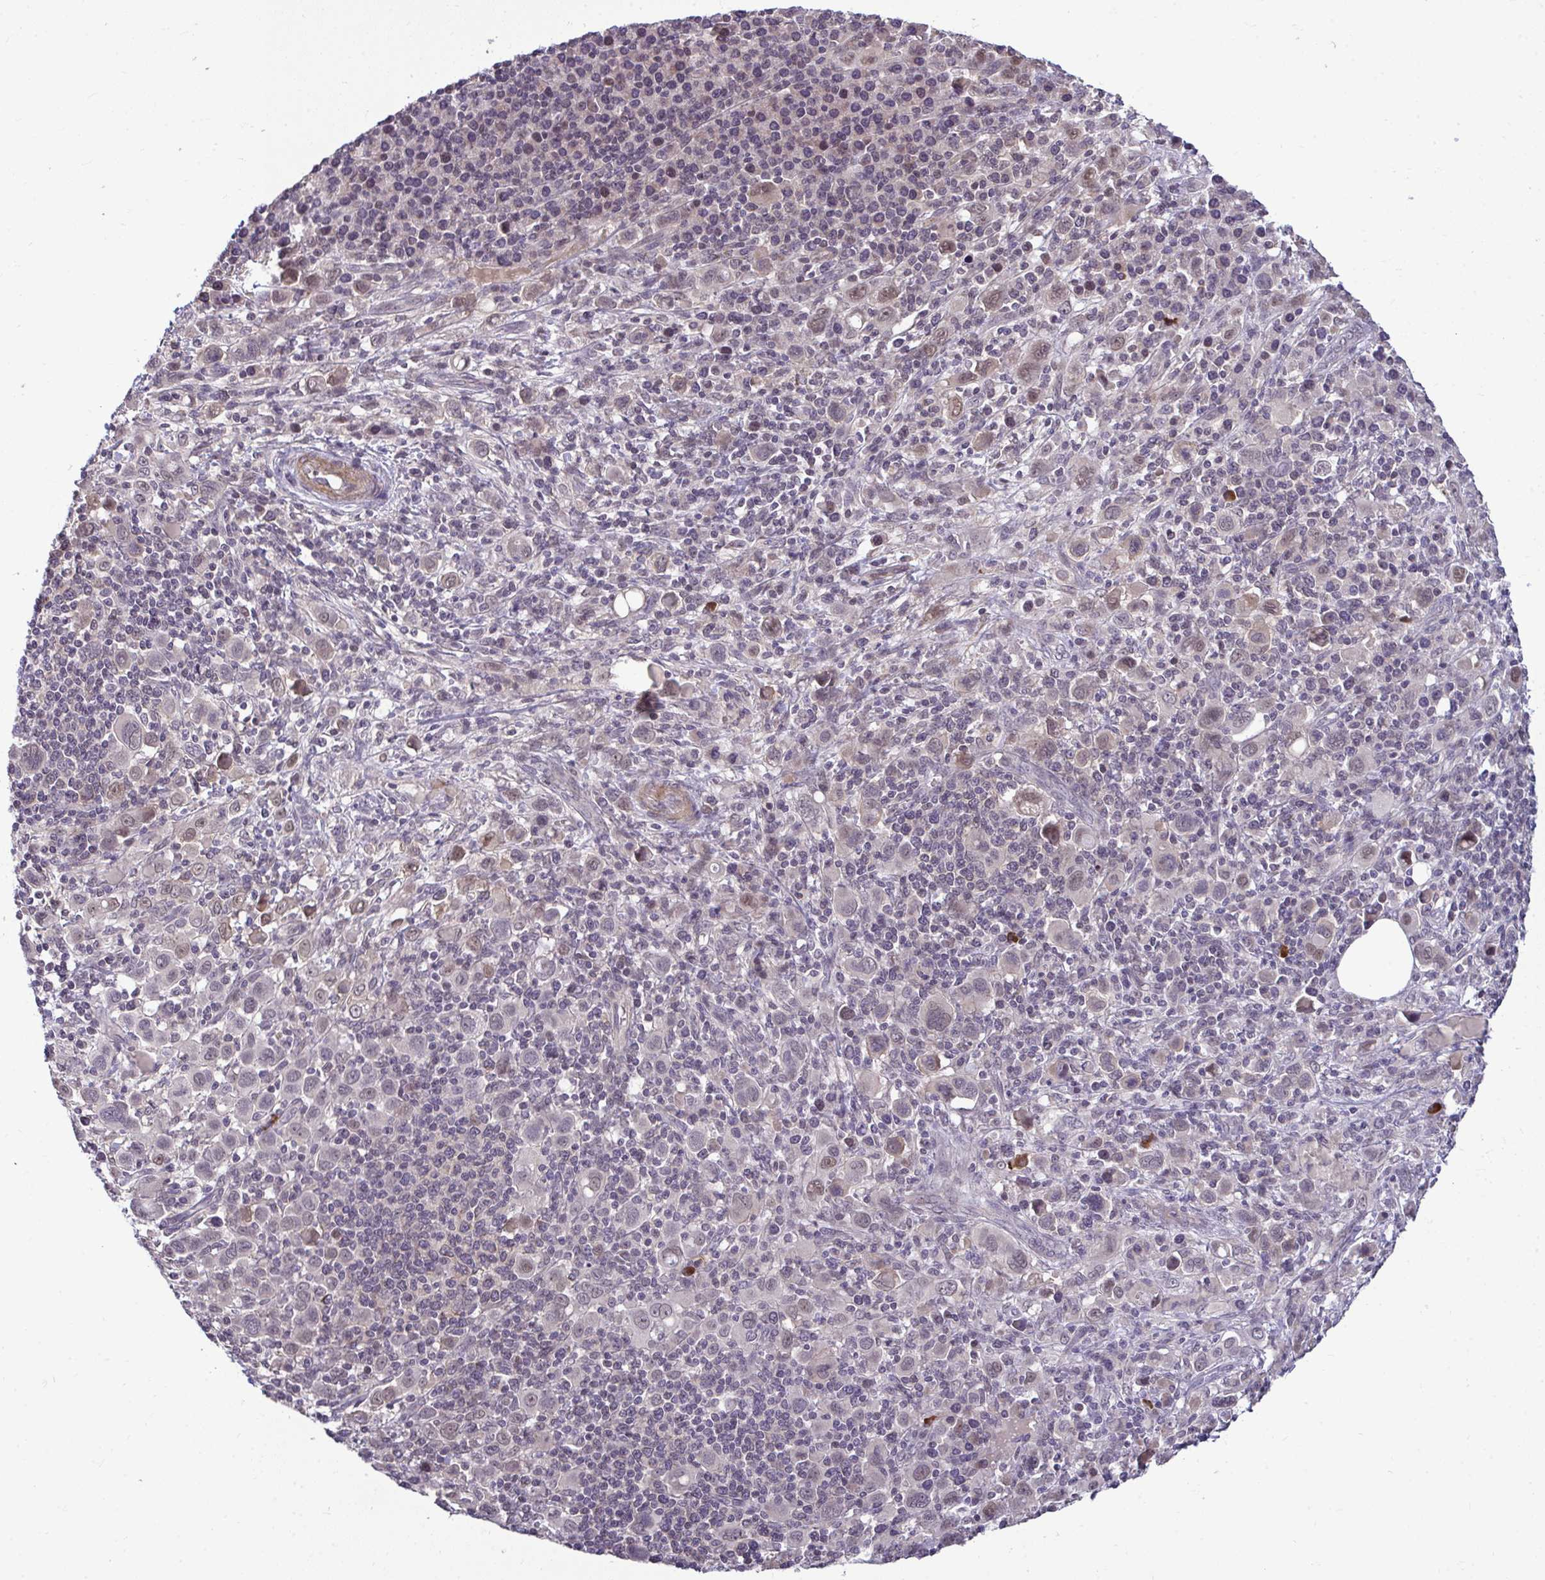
{"staining": {"intensity": "moderate", "quantity": "<25%", "location": "nuclear"}, "tissue": "stomach cancer", "cell_type": "Tumor cells", "image_type": "cancer", "snomed": [{"axis": "morphology", "description": "Adenocarcinoma, NOS"}, {"axis": "topography", "description": "Stomach, upper"}], "caption": "Immunohistochemical staining of human stomach cancer (adenocarcinoma) displays moderate nuclear protein positivity in about <25% of tumor cells. The protein of interest is shown in brown color, while the nuclei are stained blue.", "gene": "ZSCAN9", "patient": {"sex": "male", "age": 75}}